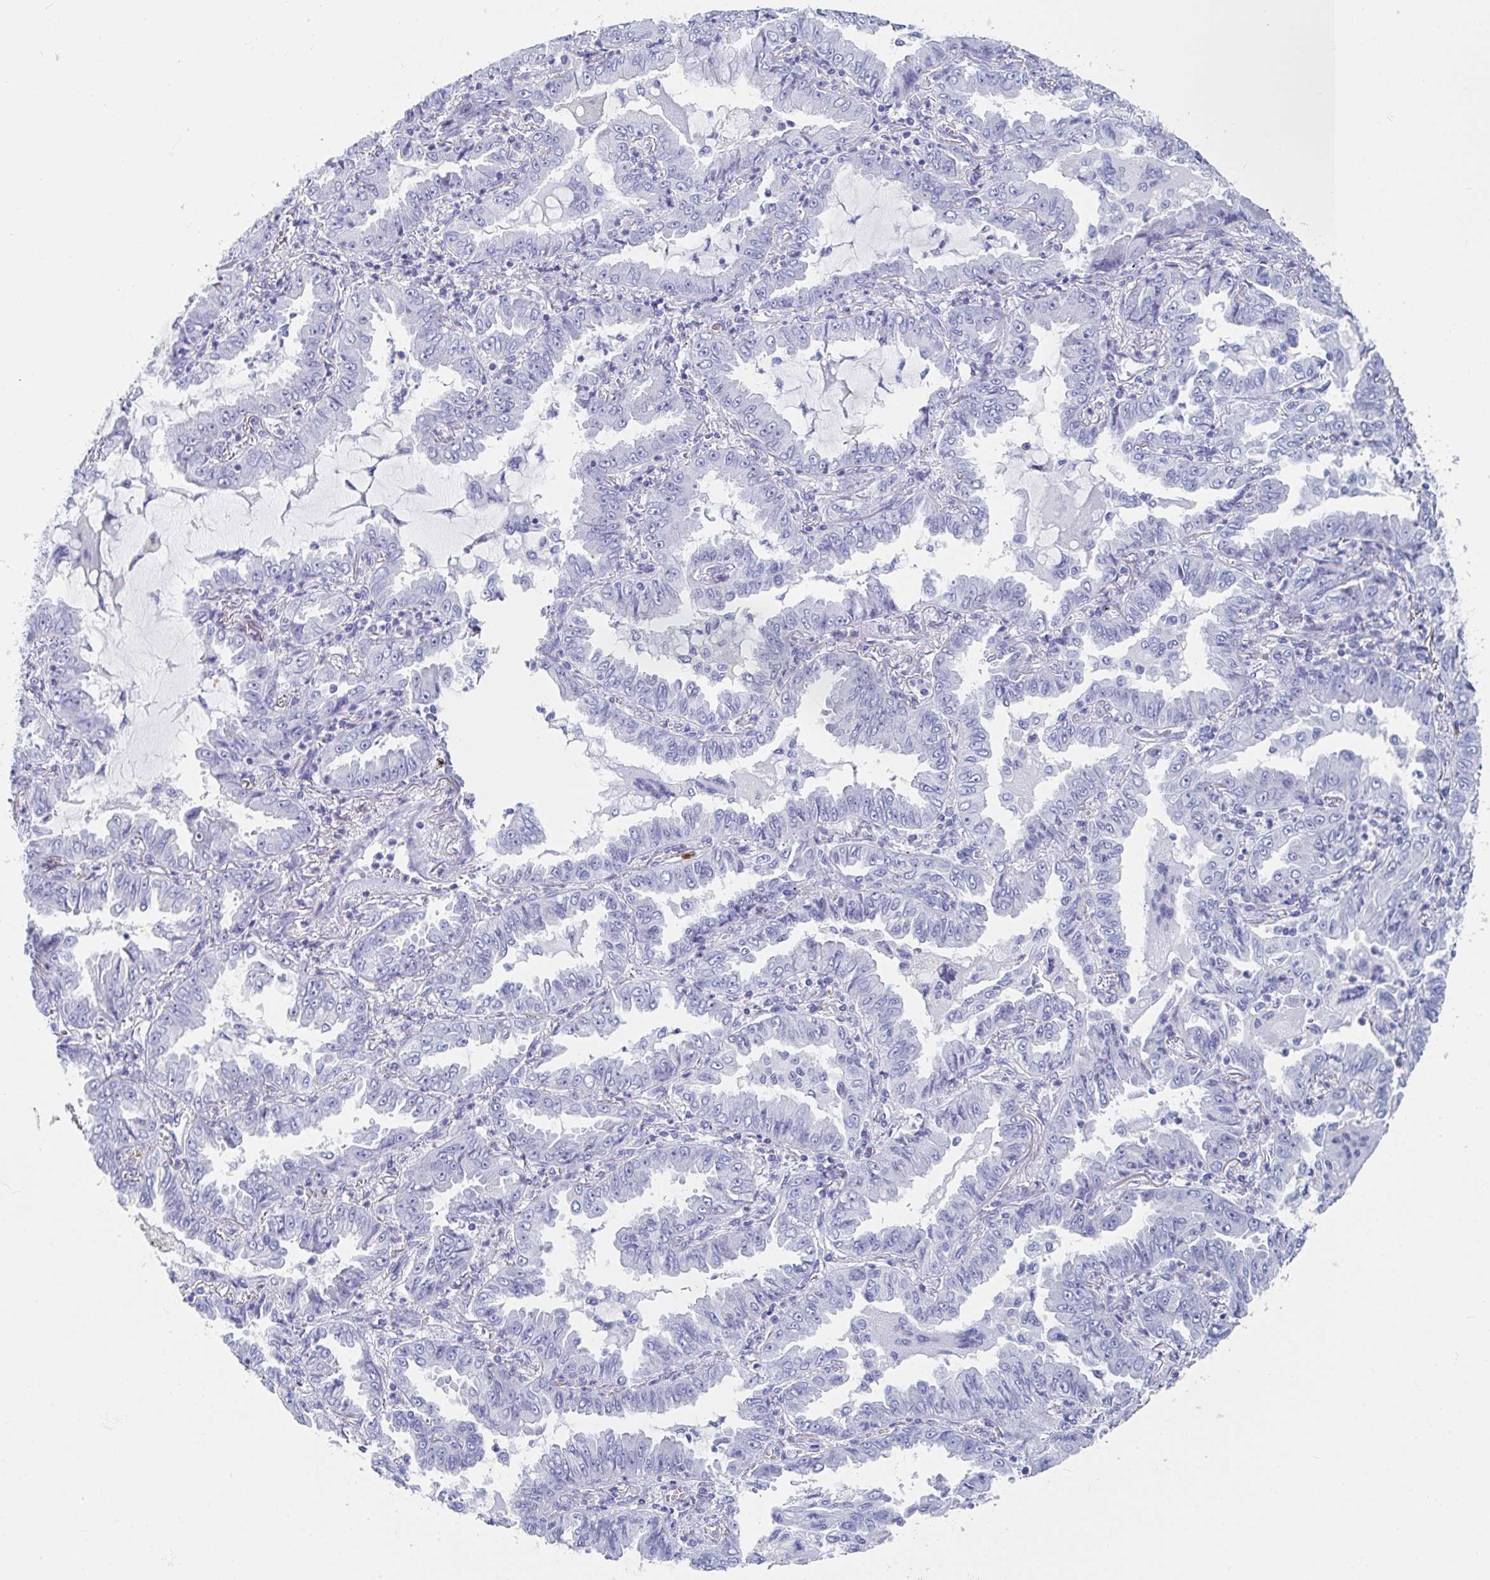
{"staining": {"intensity": "negative", "quantity": "none", "location": "none"}, "tissue": "lung cancer", "cell_type": "Tumor cells", "image_type": "cancer", "snomed": [{"axis": "morphology", "description": "Adenocarcinoma, NOS"}, {"axis": "topography", "description": "Lung"}], "caption": "Lung cancer (adenocarcinoma) was stained to show a protein in brown. There is no significant staining in tumor cells.", "gene": "PACSIN1", "patient": {"sex": "female", "age": 52}}